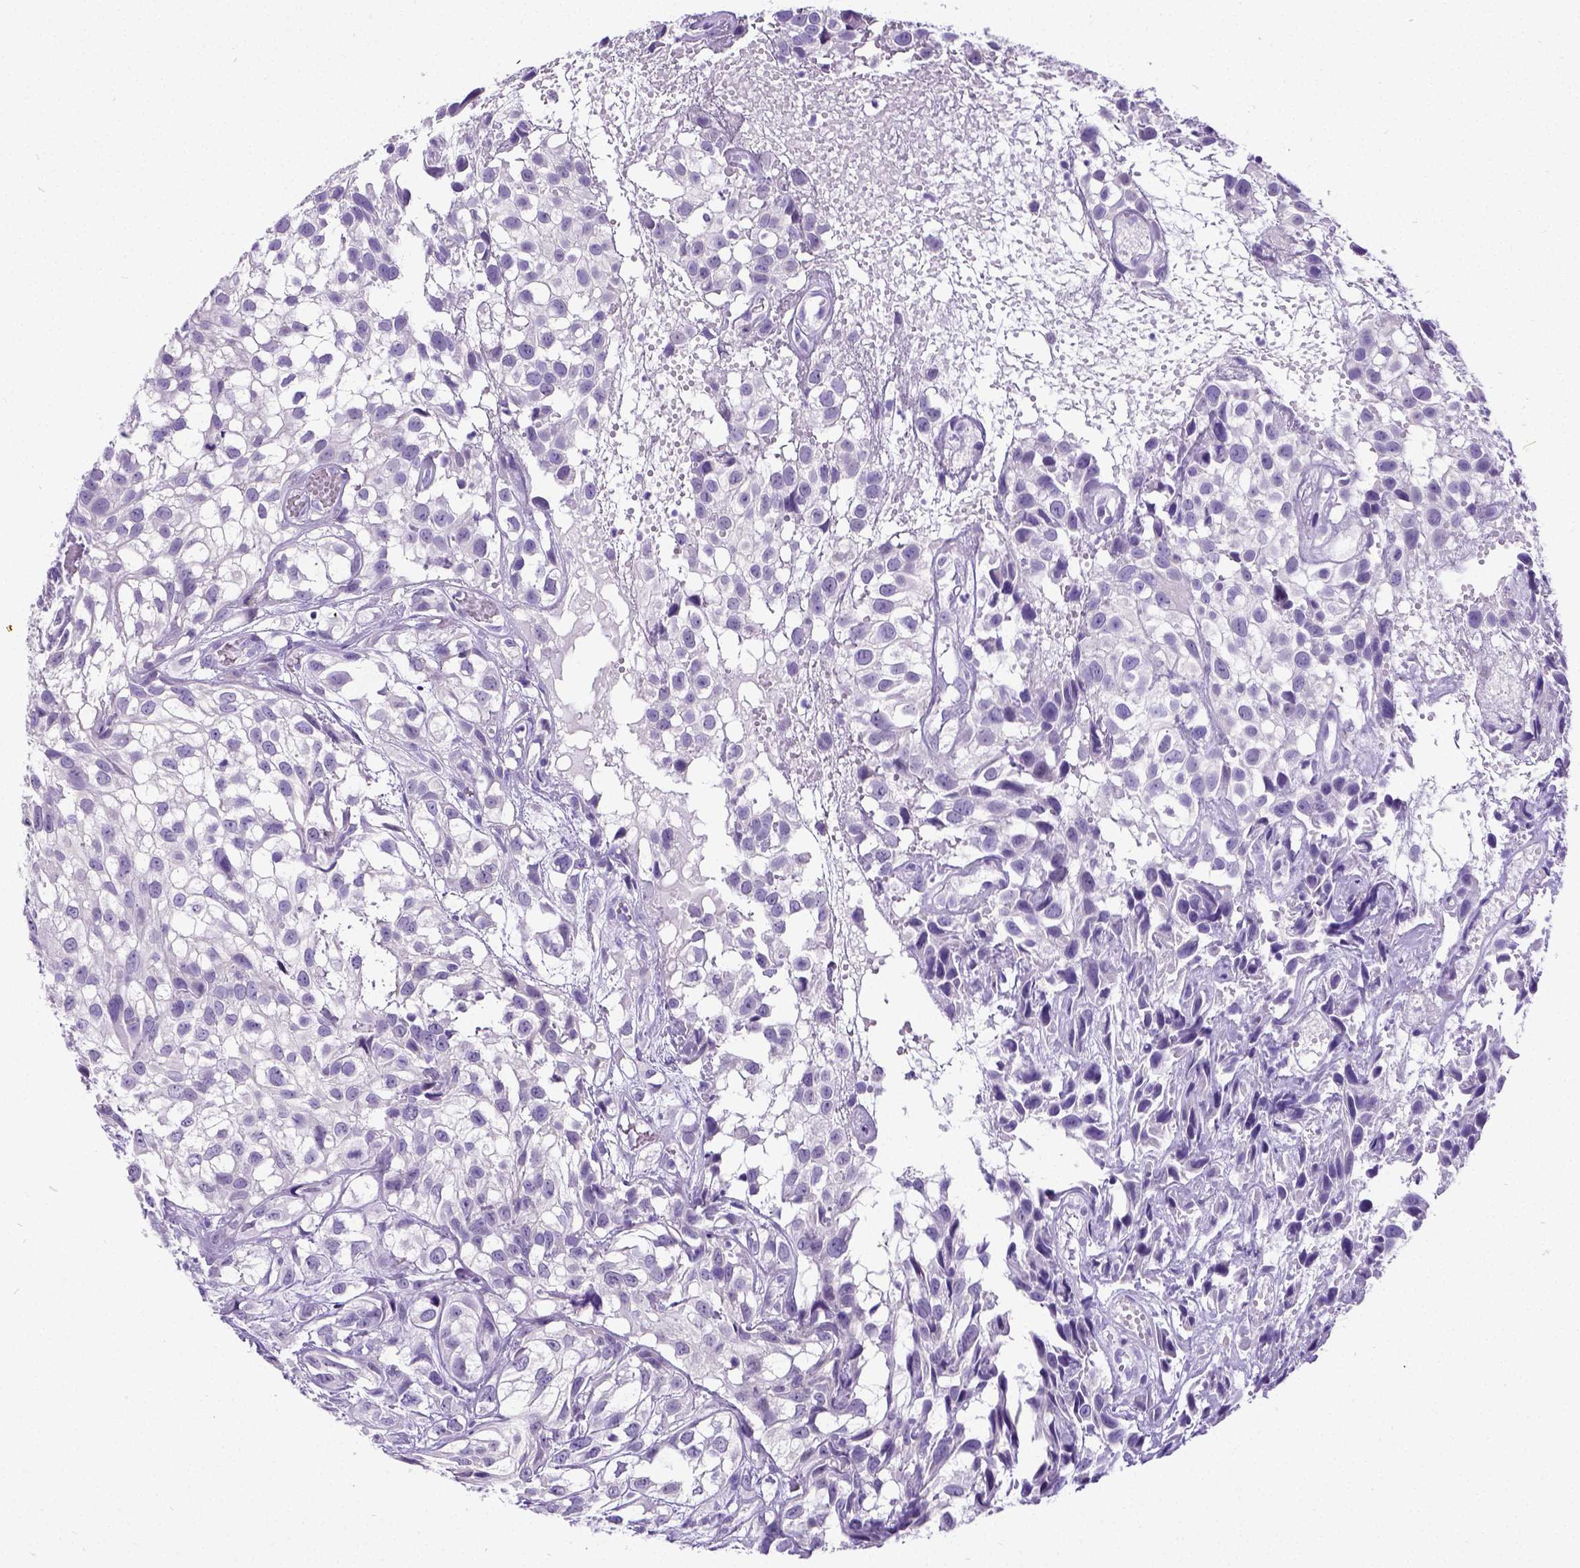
{"staining": {"intensity": "negative", "quantity": "none", "location": "none"}, "tissue": "urothelial cancer", "cell_type": "Tumor cells", "image_type": "cancer", "snomed": [{"axis": "morphology", "description": "Urothelial carcinoma, High grade"}, {"axis": "topography", "description": "Urinary bladder"}], "caption": "A high-resolution micrograph shows immunohistochemistry (IHC) staining of urothelial cancer, which exhibits no significant staining in tumor cells.", "gene": "SATB2", "patient": {"sex": "male", "age": 56}}